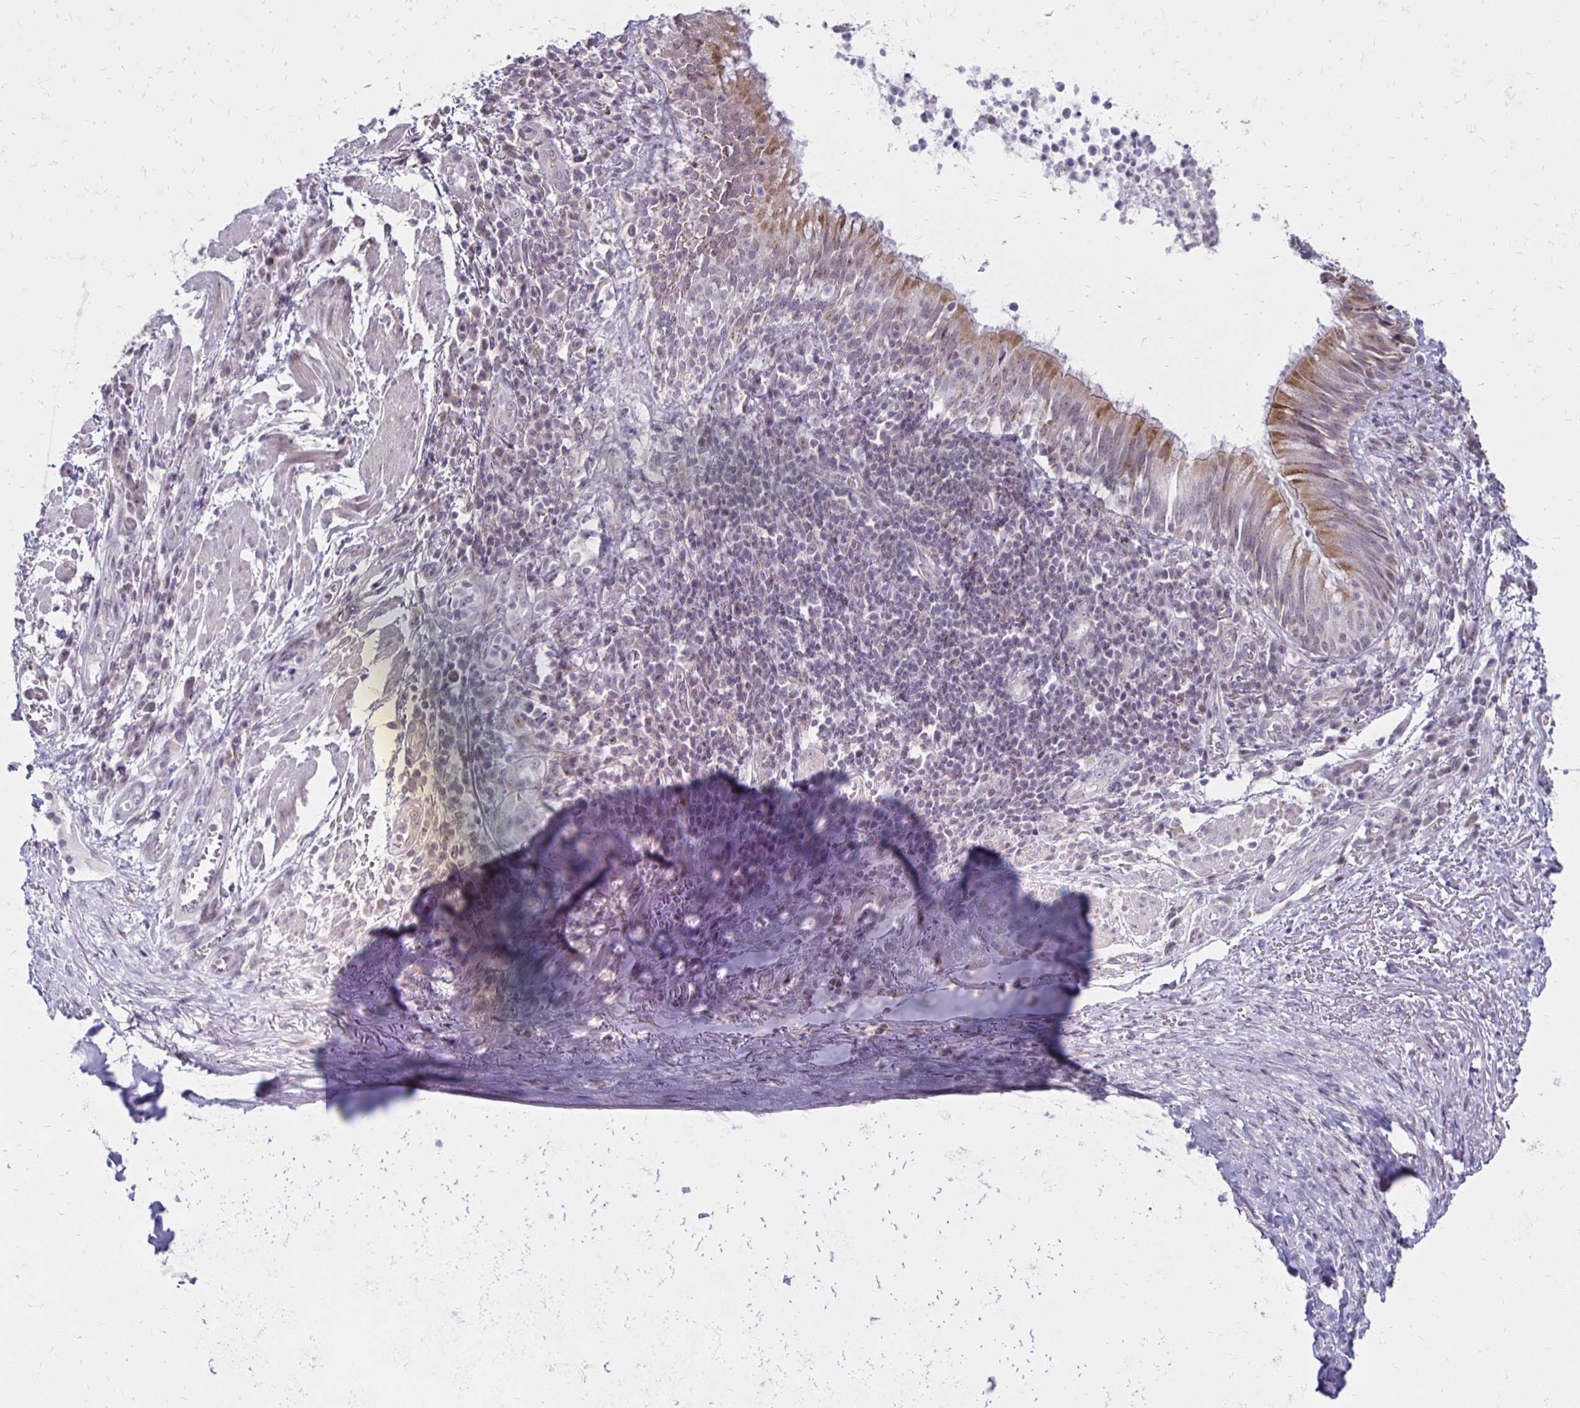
{"staining": {"intensity": "negative", "quantity": "none", "location": "none"}, "tissue": "adipose tissue", "cell_type": "Adipocytes", "image_type": "normal", "snomed": [{"axis": "morphology", "description": "Normal tissue, NOS"}, {"axis": "topography", "description": "Lymph node"}, {"axis": "topography", "description": "Bronchus"}], "caption": "Immunohistochemistry (IHC) of benign human adipose tissue shows no positivity in adipocytes.", "gene": "DAGLA", "patient": {"sex": "male", "age": 56}}